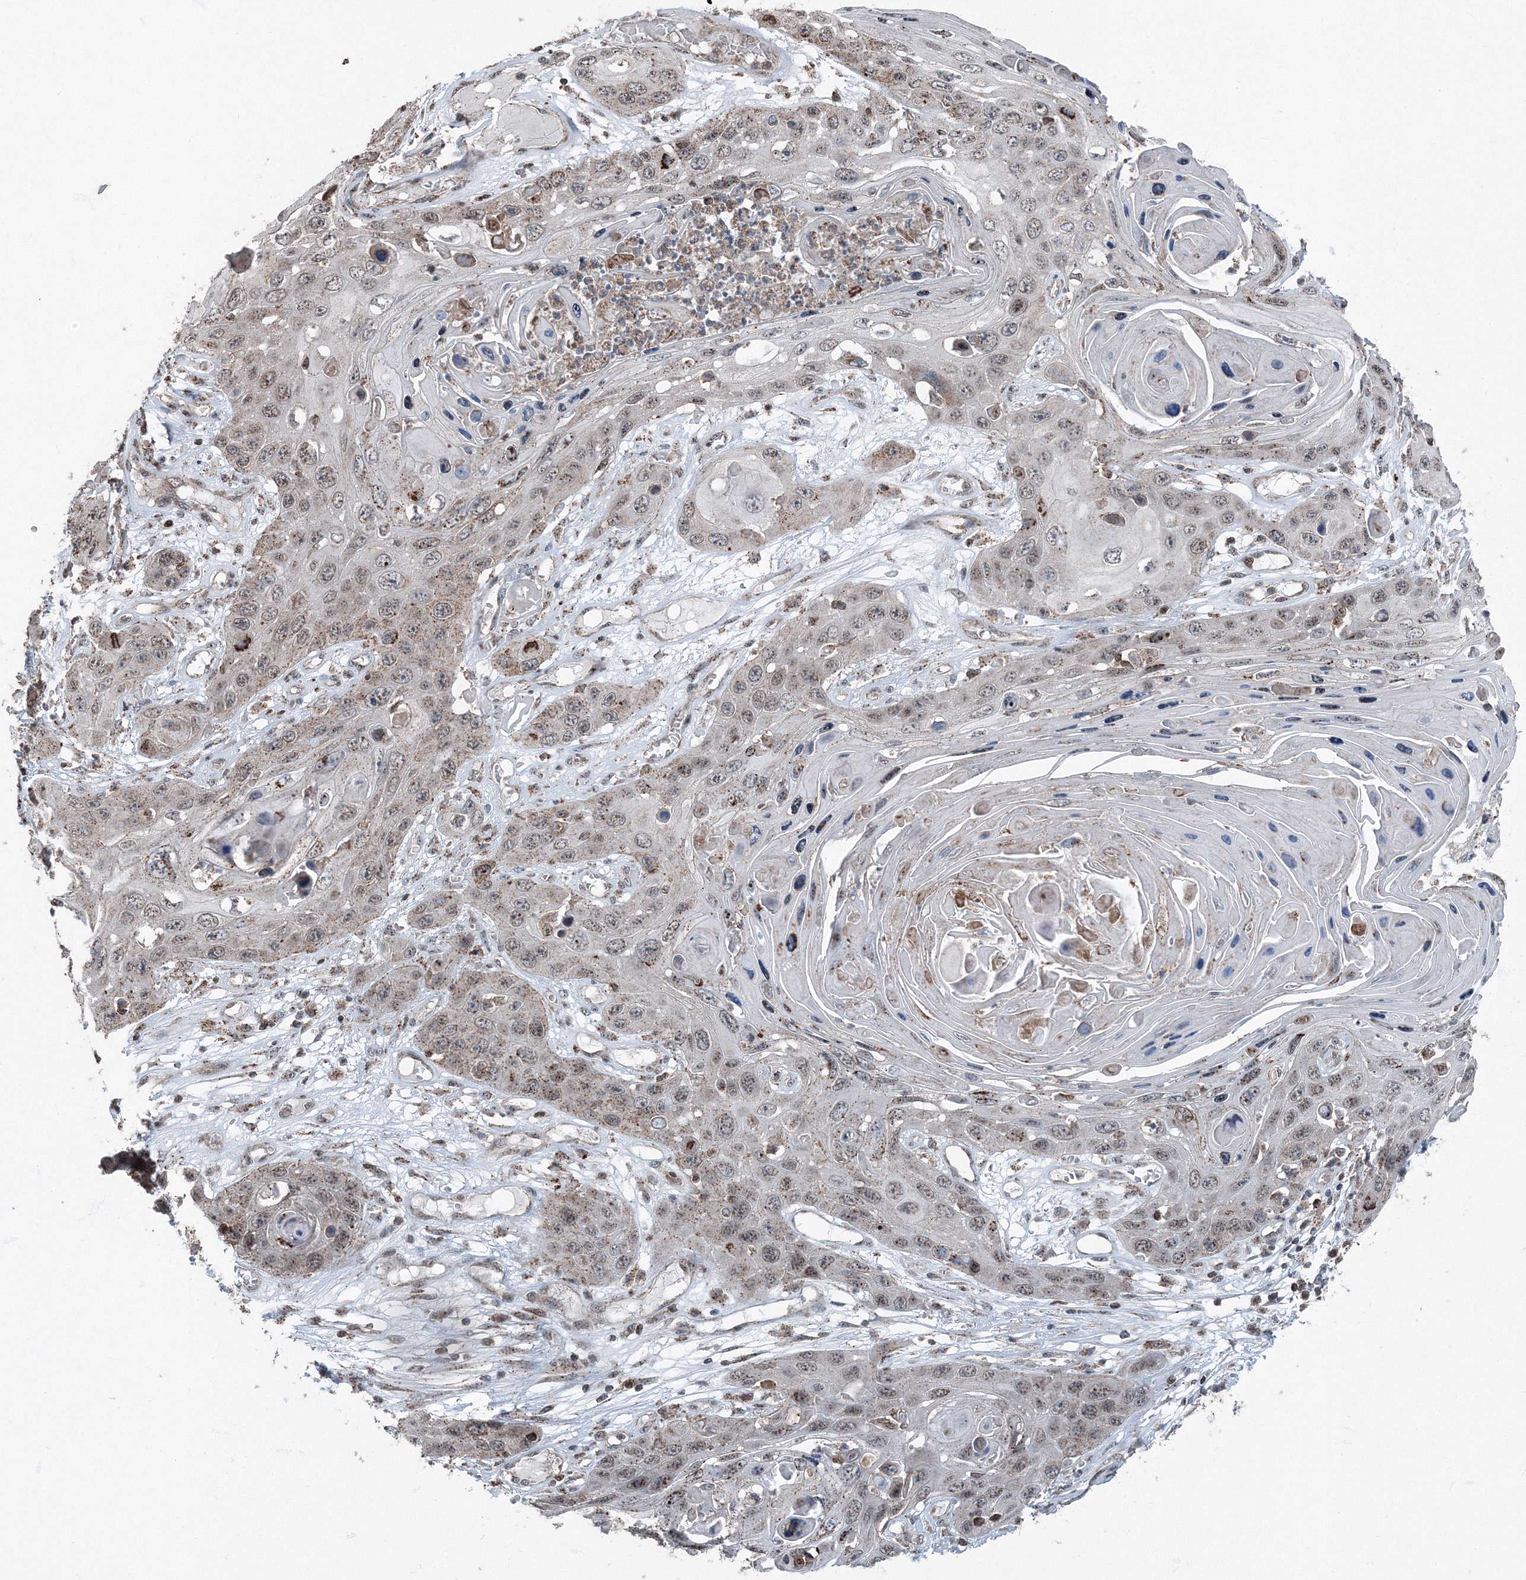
{"staining": {"intensity": "moderate", "quantity": ">75%", "location": "cytoplasmic/membranous"}, "tissue": "skin cancer", "cell_type": "Tumor cells", "image_type": "cancer", "snomed": [{"axis": "morphology", "description": "Squamous cell carcinoma, NOS"}, {"axis": "topography", "description": "Skin"}], "caption": "Skin cancer (squamous cell carcinoma) tissue demonstrates moderate cytoplasmic/membranous staining in approximately >75% of tumor cells", "gene": "AASDH", "patient": {"sex": "male", "age": 55}}